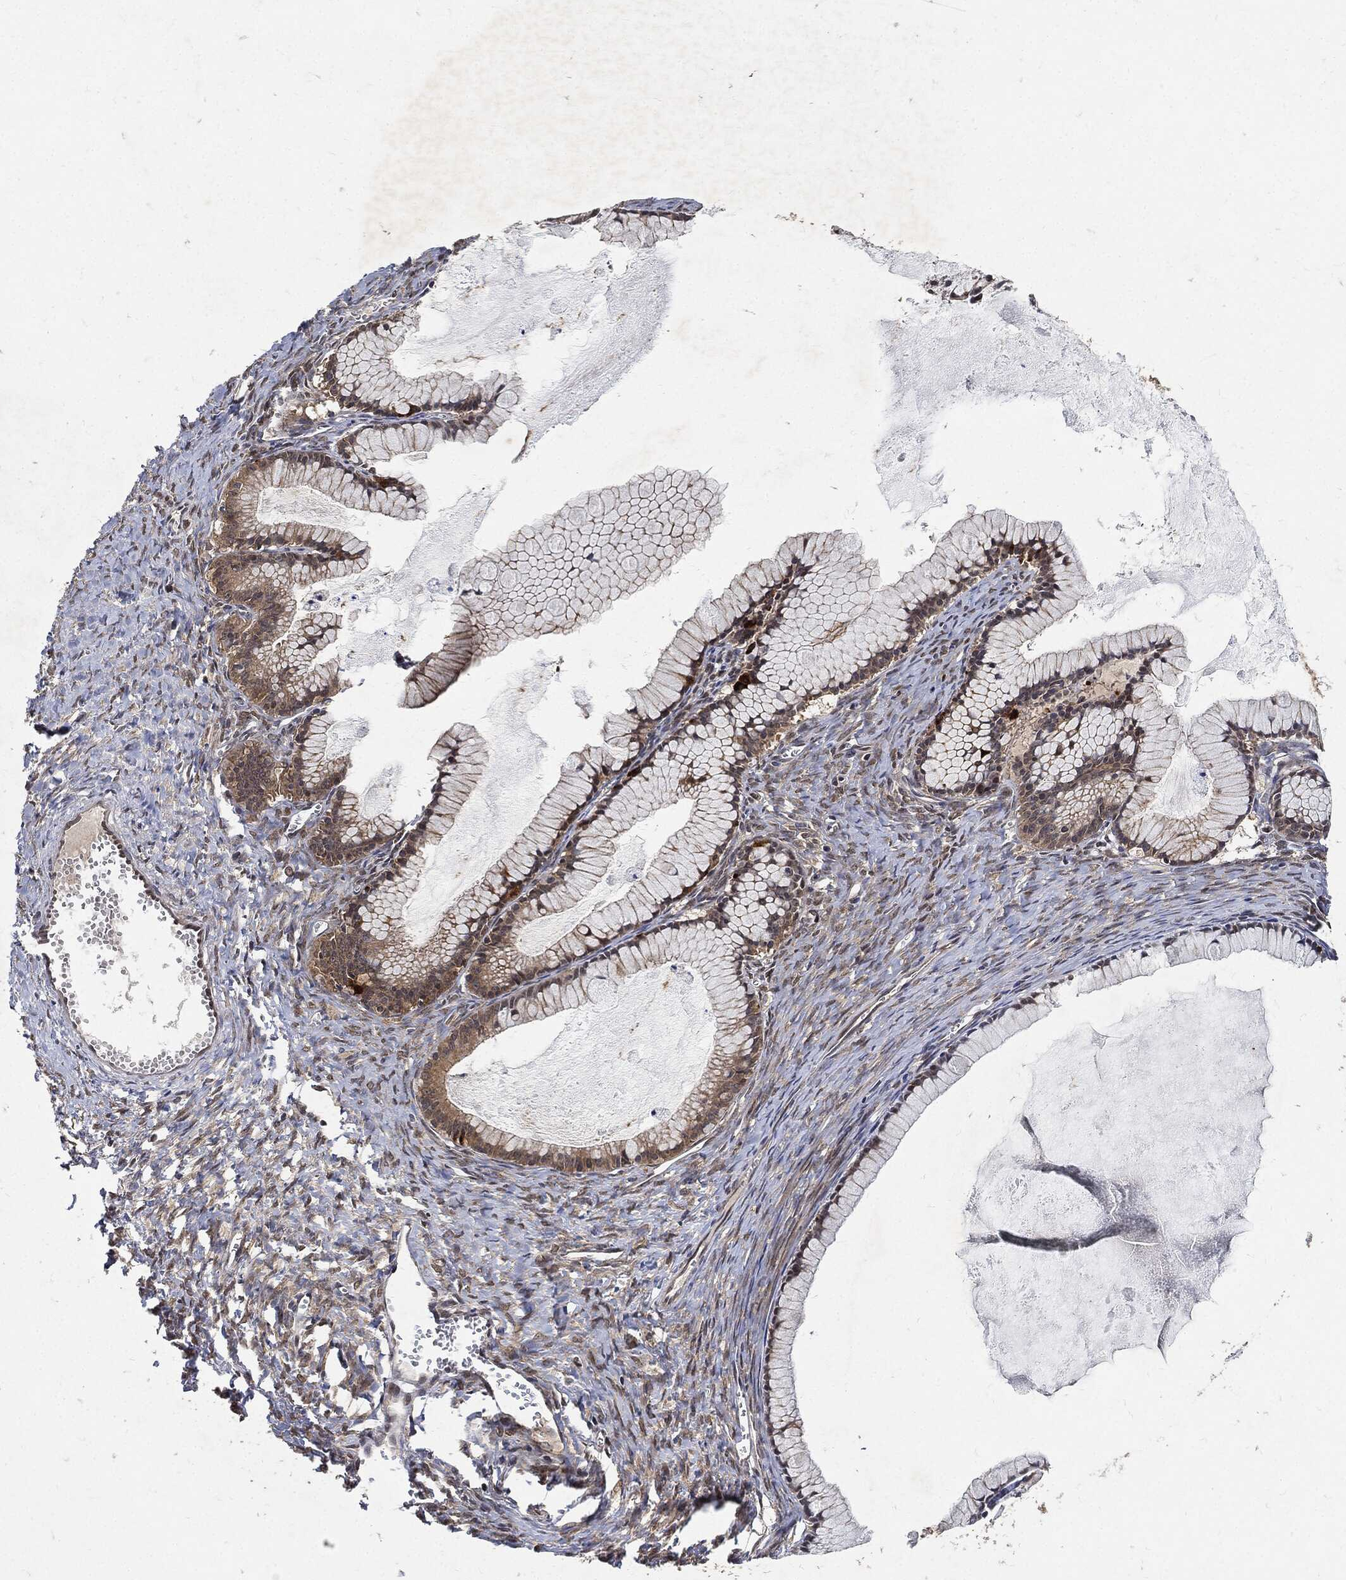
{"staining": {"intensity": "weak", "quantity": "25%-75%", "location": "cytoplasmic/membranous"}, "tissue": "ovarian cancer", "cell_type": "Tumor cells", "image_type": "cancer", "snomed": [{"axis": "morphology", "description": "Cystadenocarcinoma, mucinous, NOS"}, {"axis": "topography", "description": "Ovary"}], "caption": "Ovarian cancer stained with a brown dye exhibits weak cytoplasmic/membranous positive positivity in about 25%-75% of tumor cells.", "gene": "ZNF226", "patient": {"sex": "female", "age": 41}}